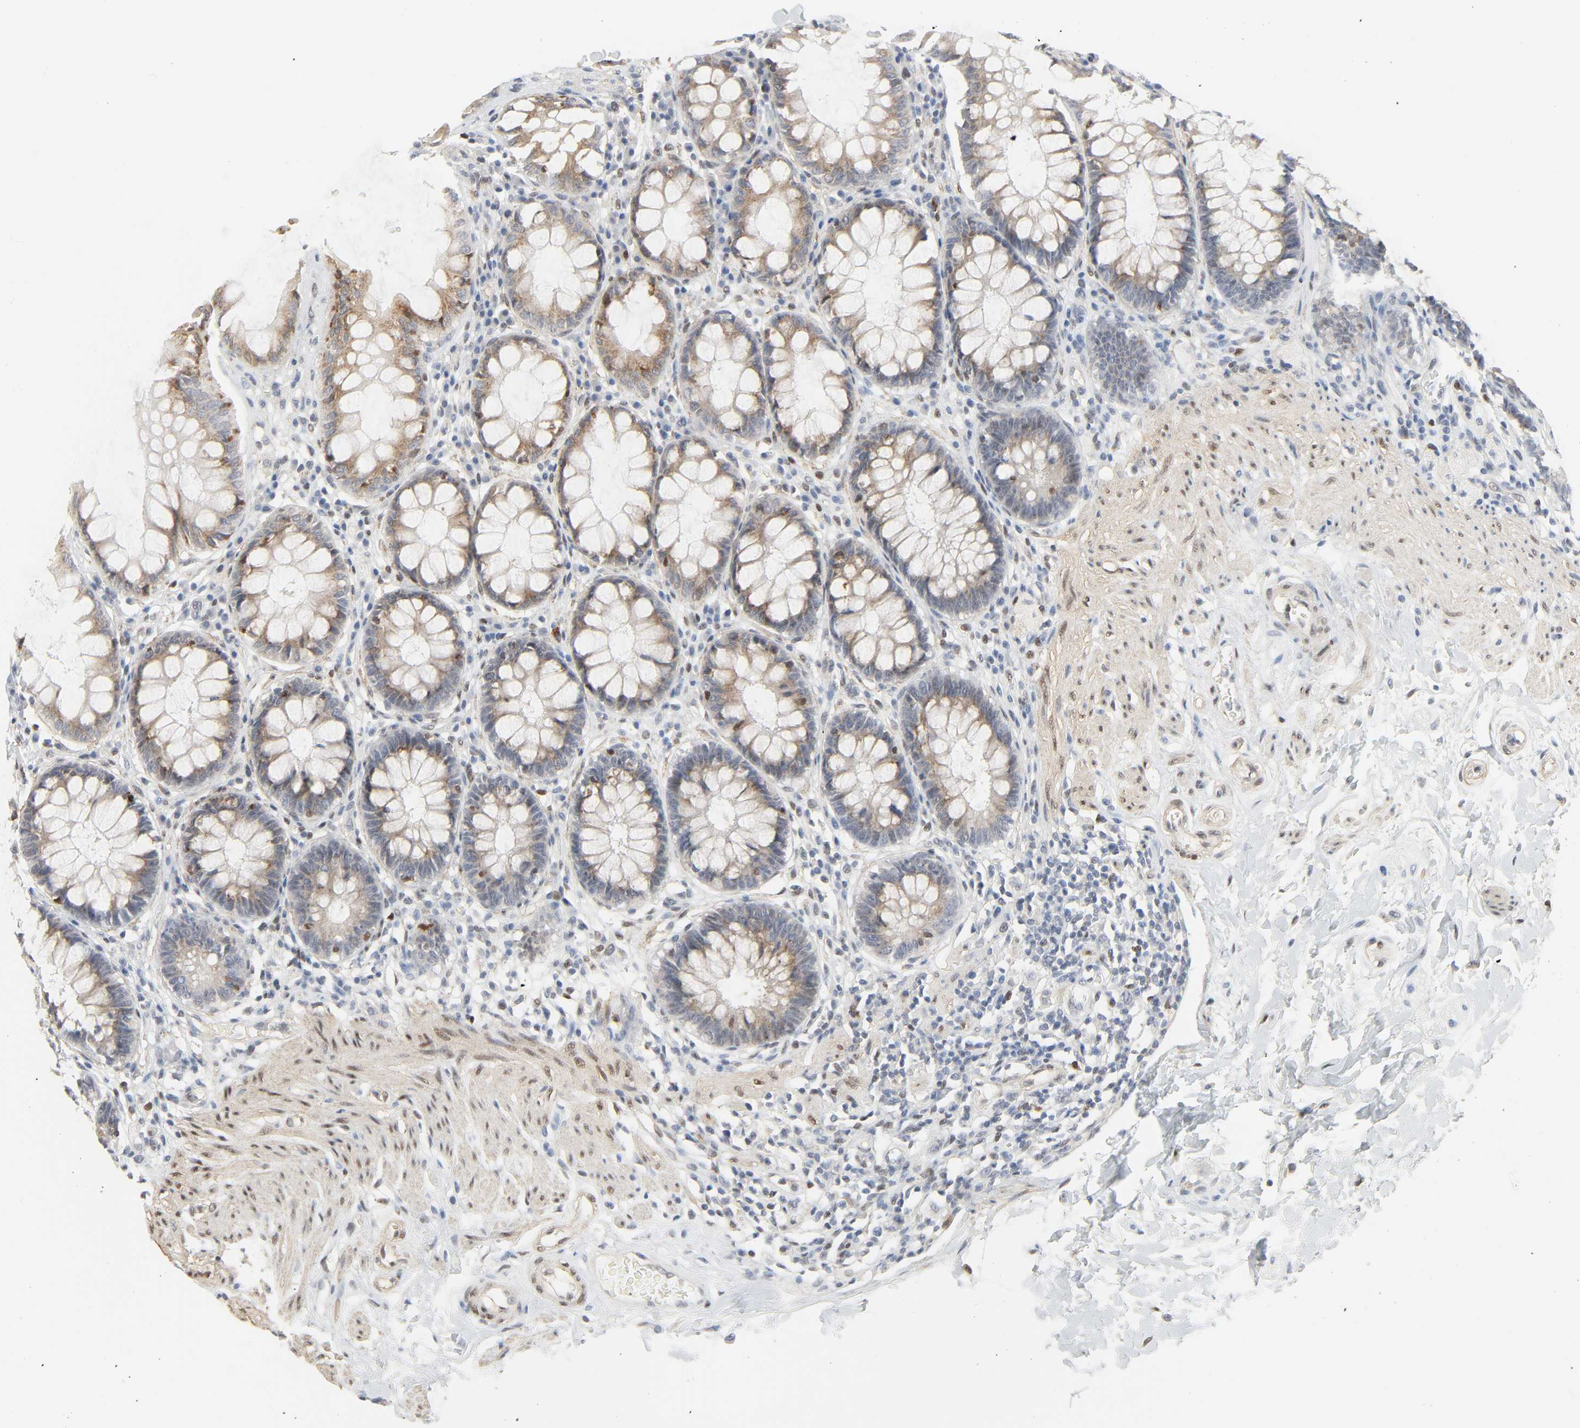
{"staining": {"intensity": "moderate", "quantity": ">75%", "location": "cytoplasmic/membranous"}, "tissue": "rectum", "cell_type": "Glandular cells", "image_type": "normal", "snomed": [{"axis": "morphology", "description": "Normal tissue, NOS"}, {"axis": "topography", "description": "Rectum"}], "caption": "Rectum stained with IHC demonstrates moderate cytoplasmic/membranous expression in approximately >75% of glandular cells.", "gene": "ZBTB16", "patient": {"sex": "female", "age": 46}}